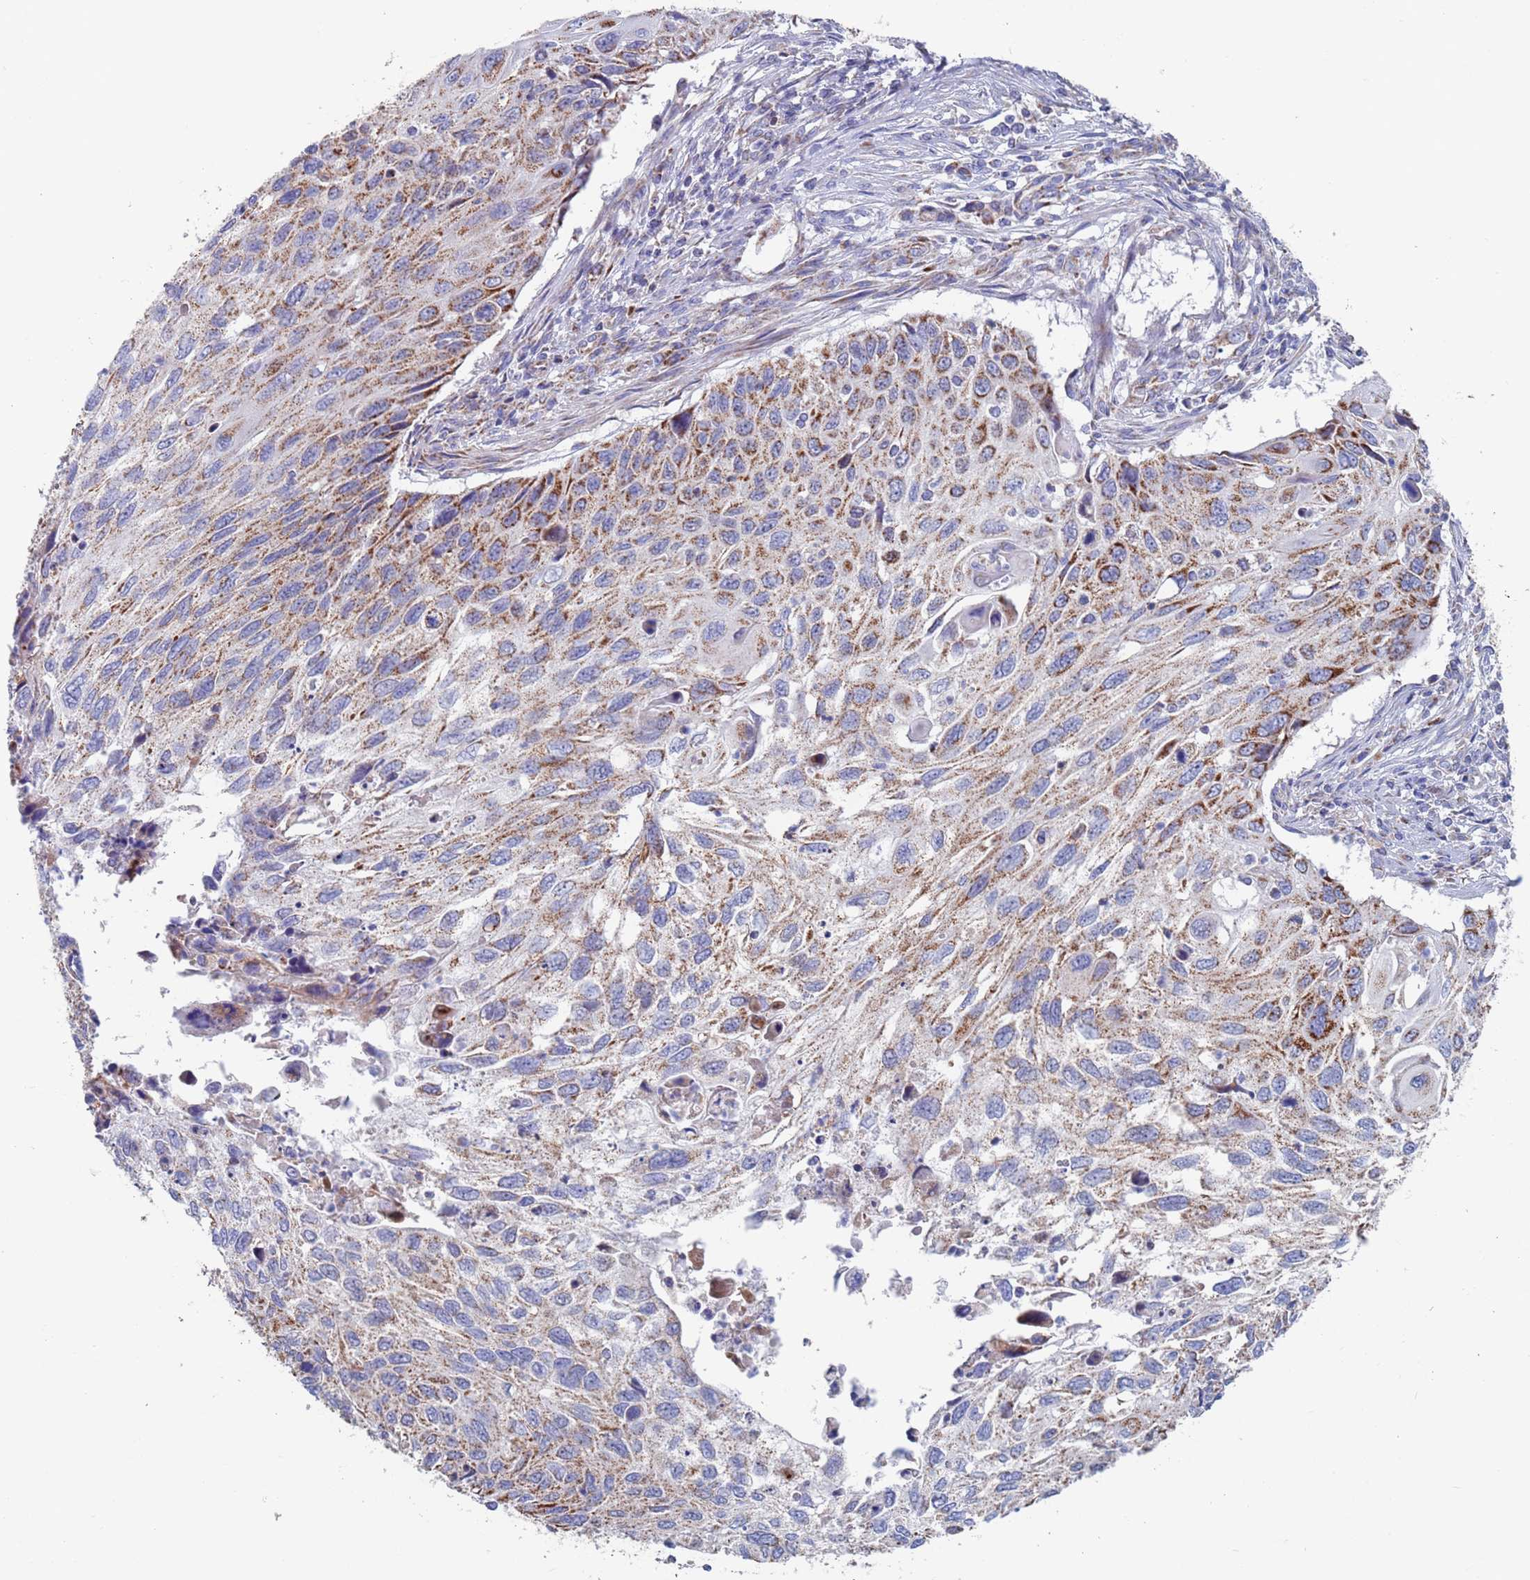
{"staining": {"intensity": "moderate", "quantity": ">75%", "location": "cytoplasmic/membranous"}, "tissue": "cervical cancer", "cell_type": "Tumor cells", "image_type": "cancer", "snomed": [{"axis": "morphology", "description": "Squamous cell carcinoma, NOS"}, {"axis": "topography", "description": "Cervix"}], "caption": "Tumor cells show medium levels of moderate cytoplasmic/membranous positivity in approximately >75% of cells in human cervical squamous cell carcinoma.", "gene": "MRPL22", "patient": {"sex": "female", "age": 70}}